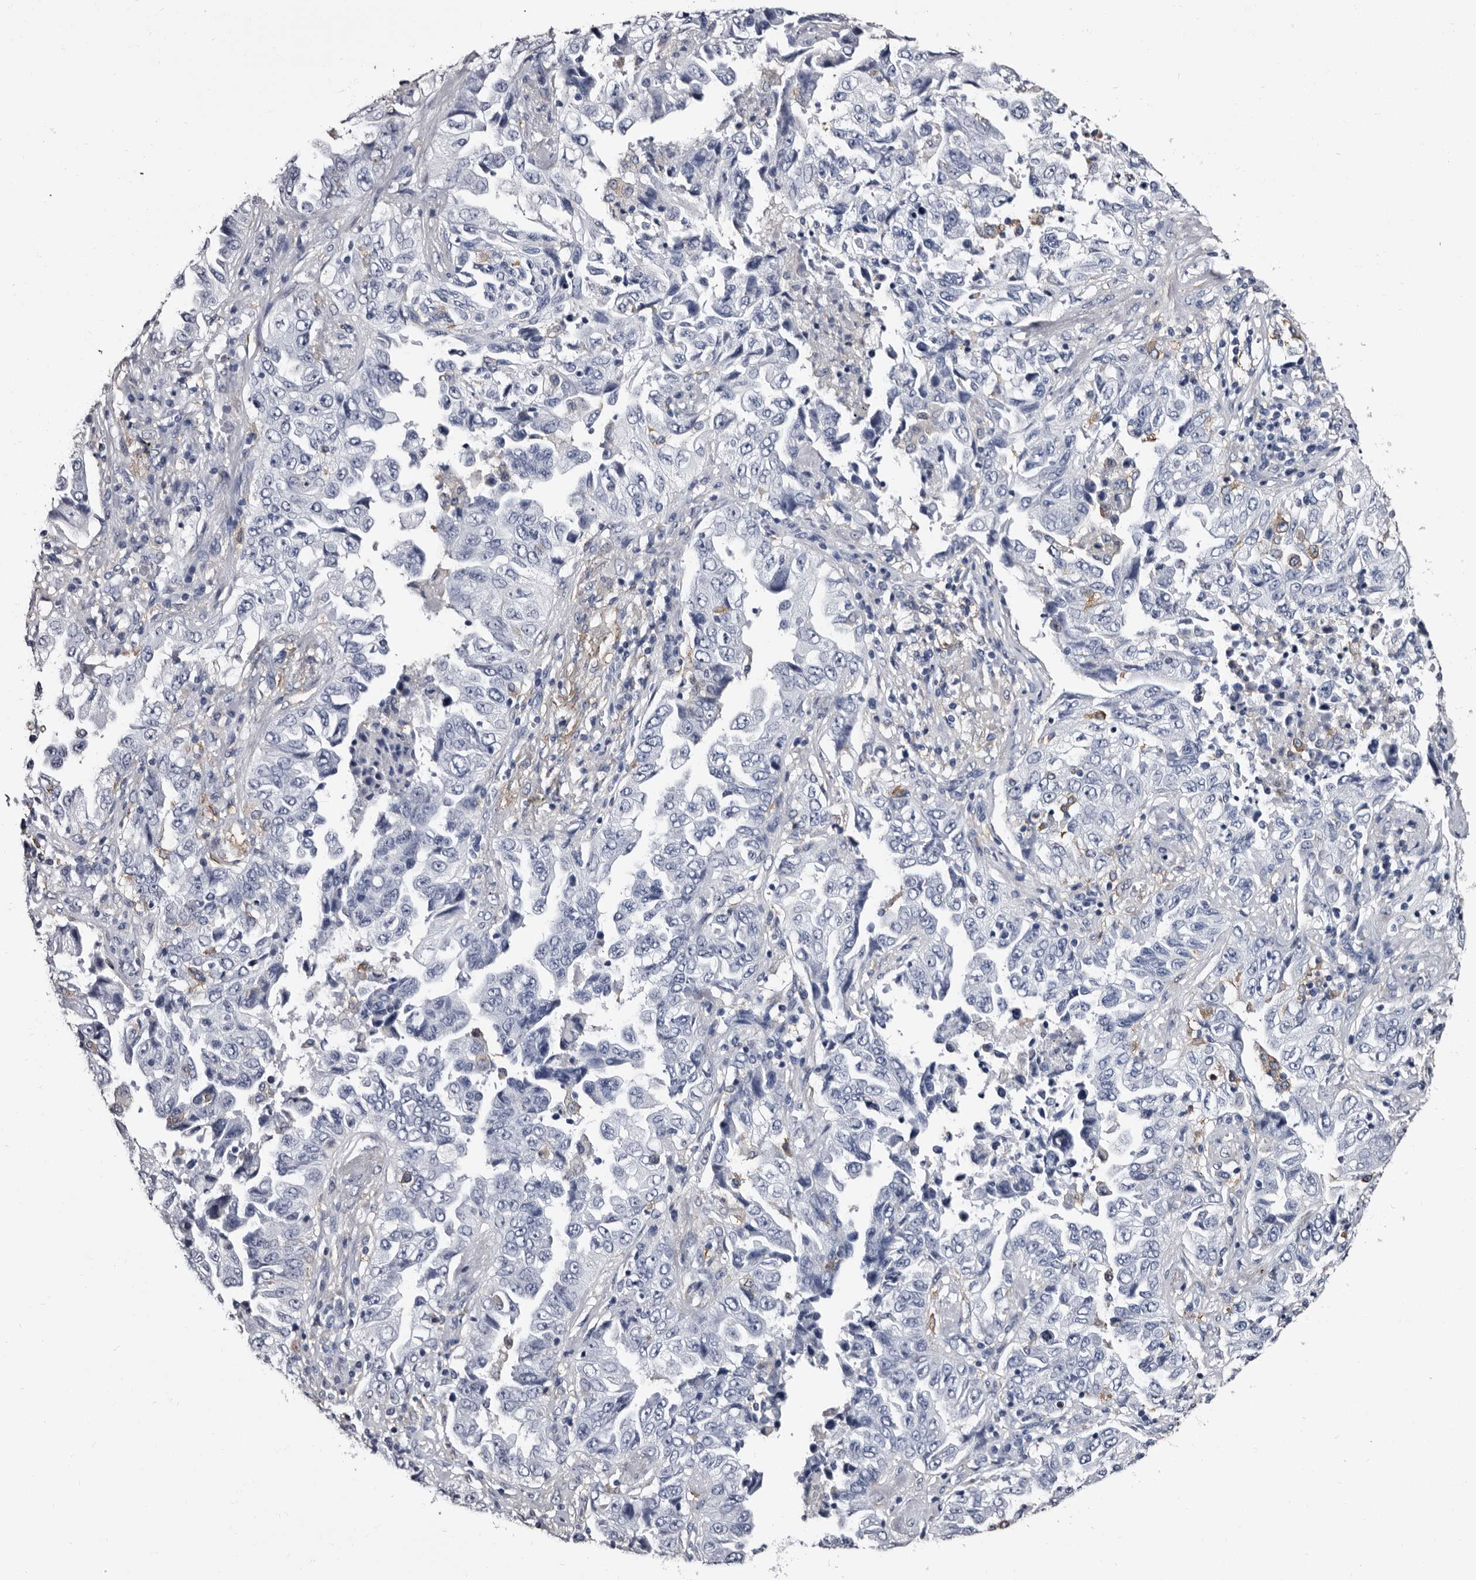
{"staining": {"intensity": "negative", "quantity": "none", "location": "none"}, "tissue": "lung cancer", "cell_type": "Tumor cells", "image_type": "cancer", "snomed": [{"axis": "morphology", "description": "Adenocarcinoma, NOS"}, {"axis": "topography", "description": "Lung"}], "caption": "Lung adenocarcinoma stained for a protein using immunohistochemistry (IHC) exhibits no positivity tumor cells.", "gene": "EPB41L3", "patient": {"sex": "female", "age": 51}}